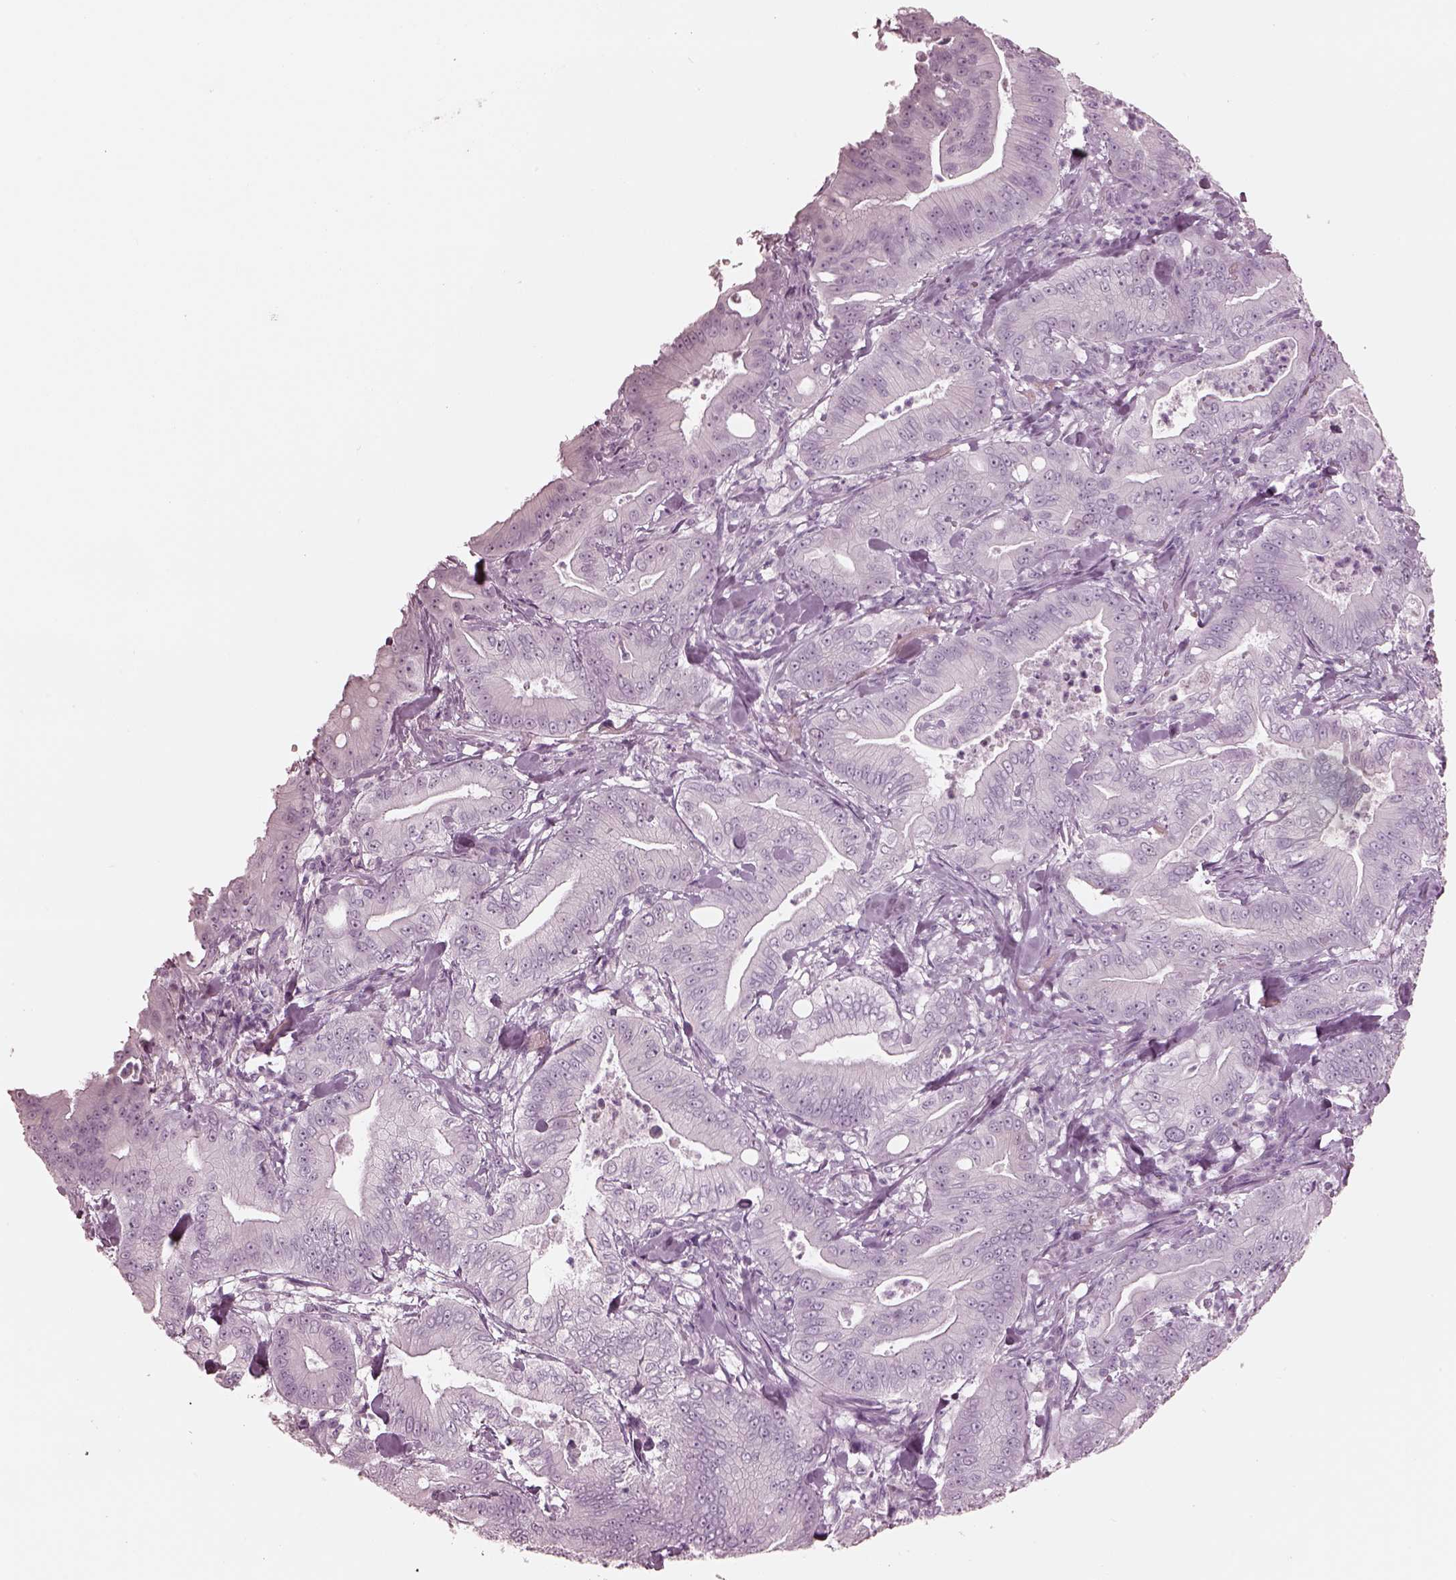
{"staining": {"intensity": "negative", "quantity": "none", "location": "none"}, "tissue": "pancreatic cancer", "cell_type": "Tumor cells", "image_type": "cancer", "snomed": [{"axis": "morphology", "description": "Adenocarcinoma, NOS"}, {"axis": "topography", "description": "Pancreas"}], "caption": "A micrograph of pancreatic cancer (adenocarcinoma) stained for a protein exhibits no brown staining in tumor cells.", "gene": "KRTAP24-1", "patient": {"sex": "male", "age": 71}}